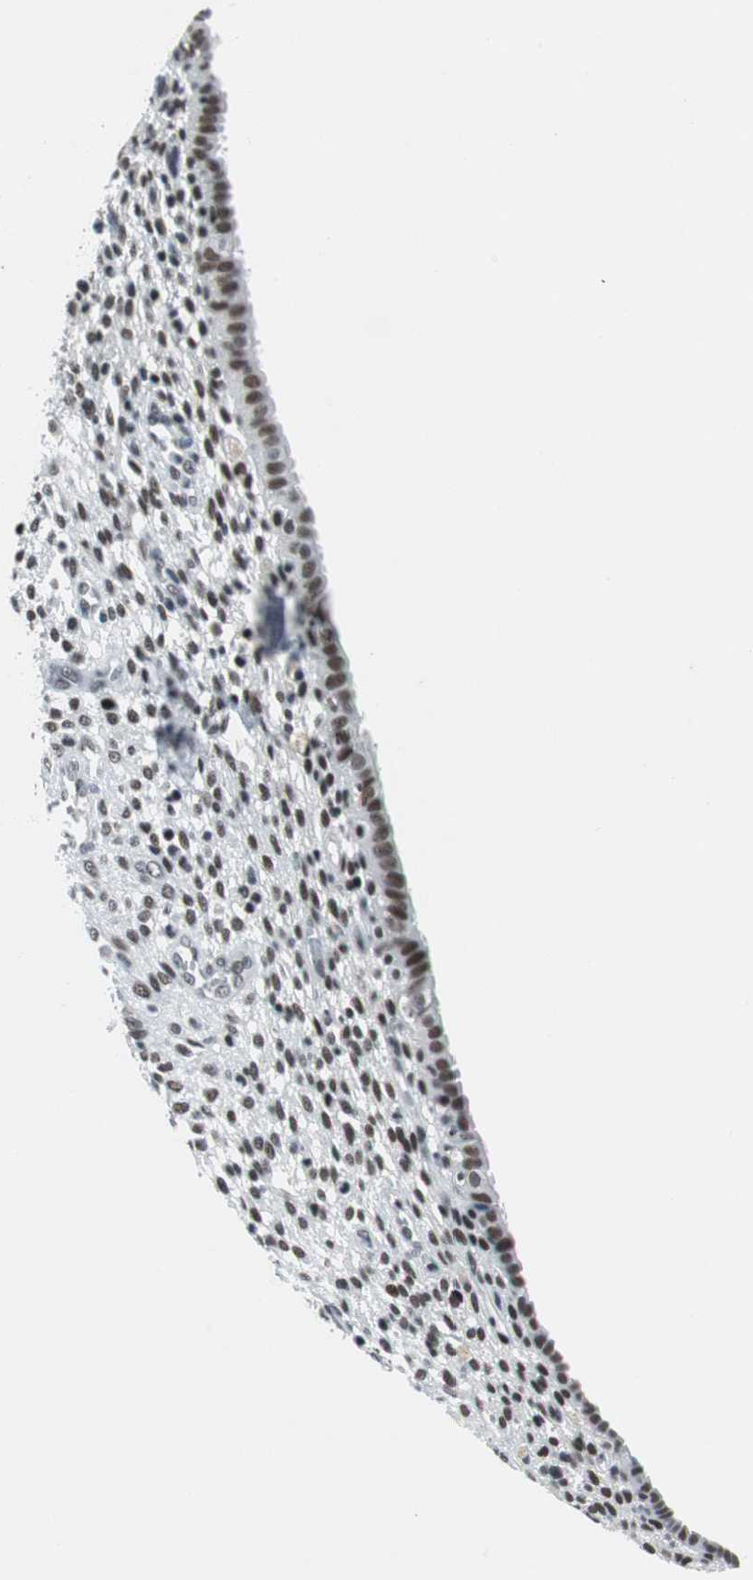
{"staining": {"intensity": "weak", "quantity": "<25%", "location": "nuclear"}, "tissue": "endometrium", "cell_type": "Cells in endometrial stroma", "image_type": "normal", "snomed": [{"axis": "morphology", "description": "Normal tissue, NOS"}, {"axis": "topography", "description": "Endometrium"}], "caption": "An immunohistochemistry (IHC) micrograph of benign endometrium is shown. There is no staining in cells in endometrial stroma of endometrium.", "gene": "HDAC3", "patient": {"sex": "female", "age": 72}}